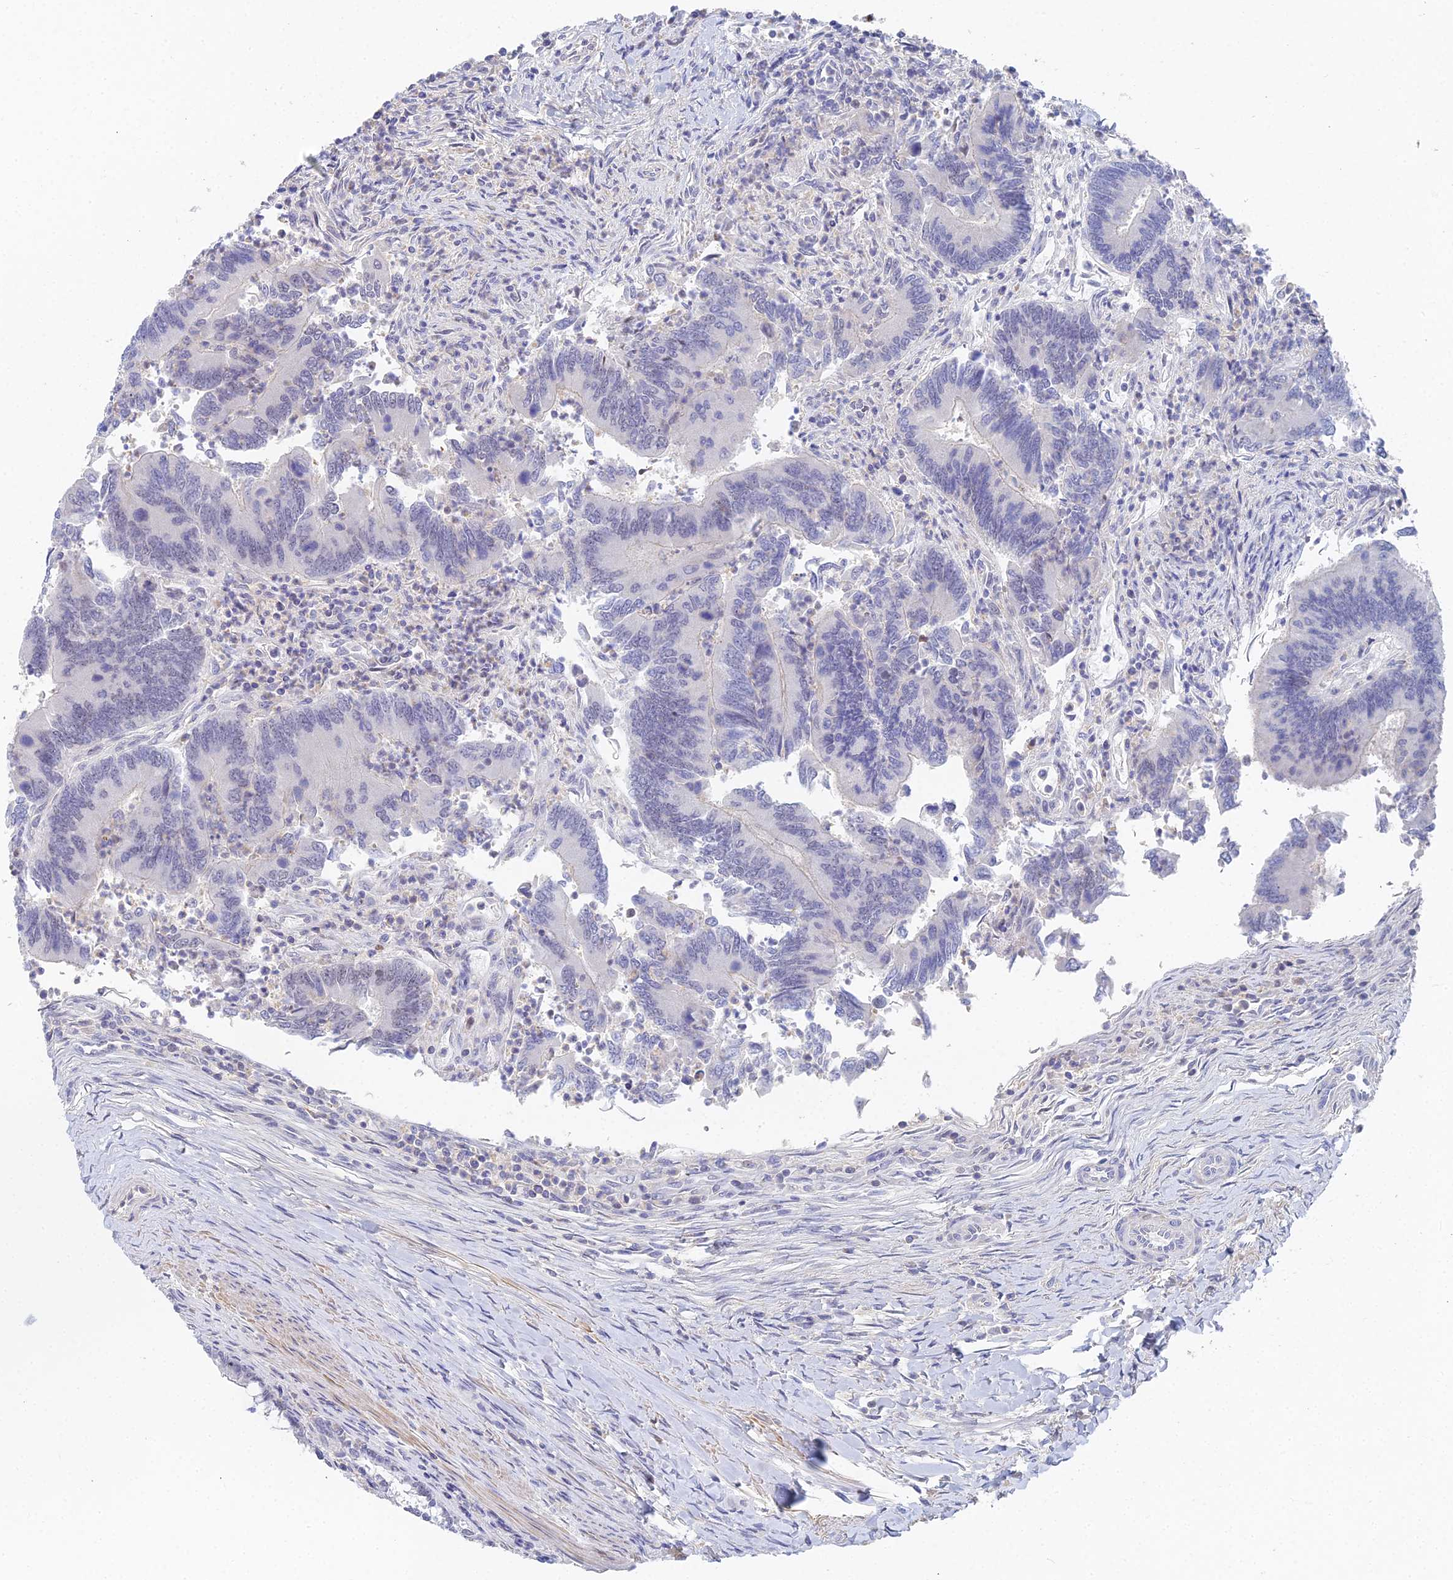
{"staining": {"intensity": "negative", "quantity": "none", "location": "none"}, "tissue": "colorectal cancer", "cell_type": "Tumor cells", "image_type": "cancer", "snomed": [{"axis": "morphology", "description": "Adenocarcinoma, NOS"}, {"axis": "topography", "description": "Colon"}], "caption": "Immunohistochemistry histopathology image of human colorectal cancer stained for a protein (brown), which demonstrates no positivity in tumor cells.", "gene": "MCM2", "patient": {"sex": "female", "age": 67}}